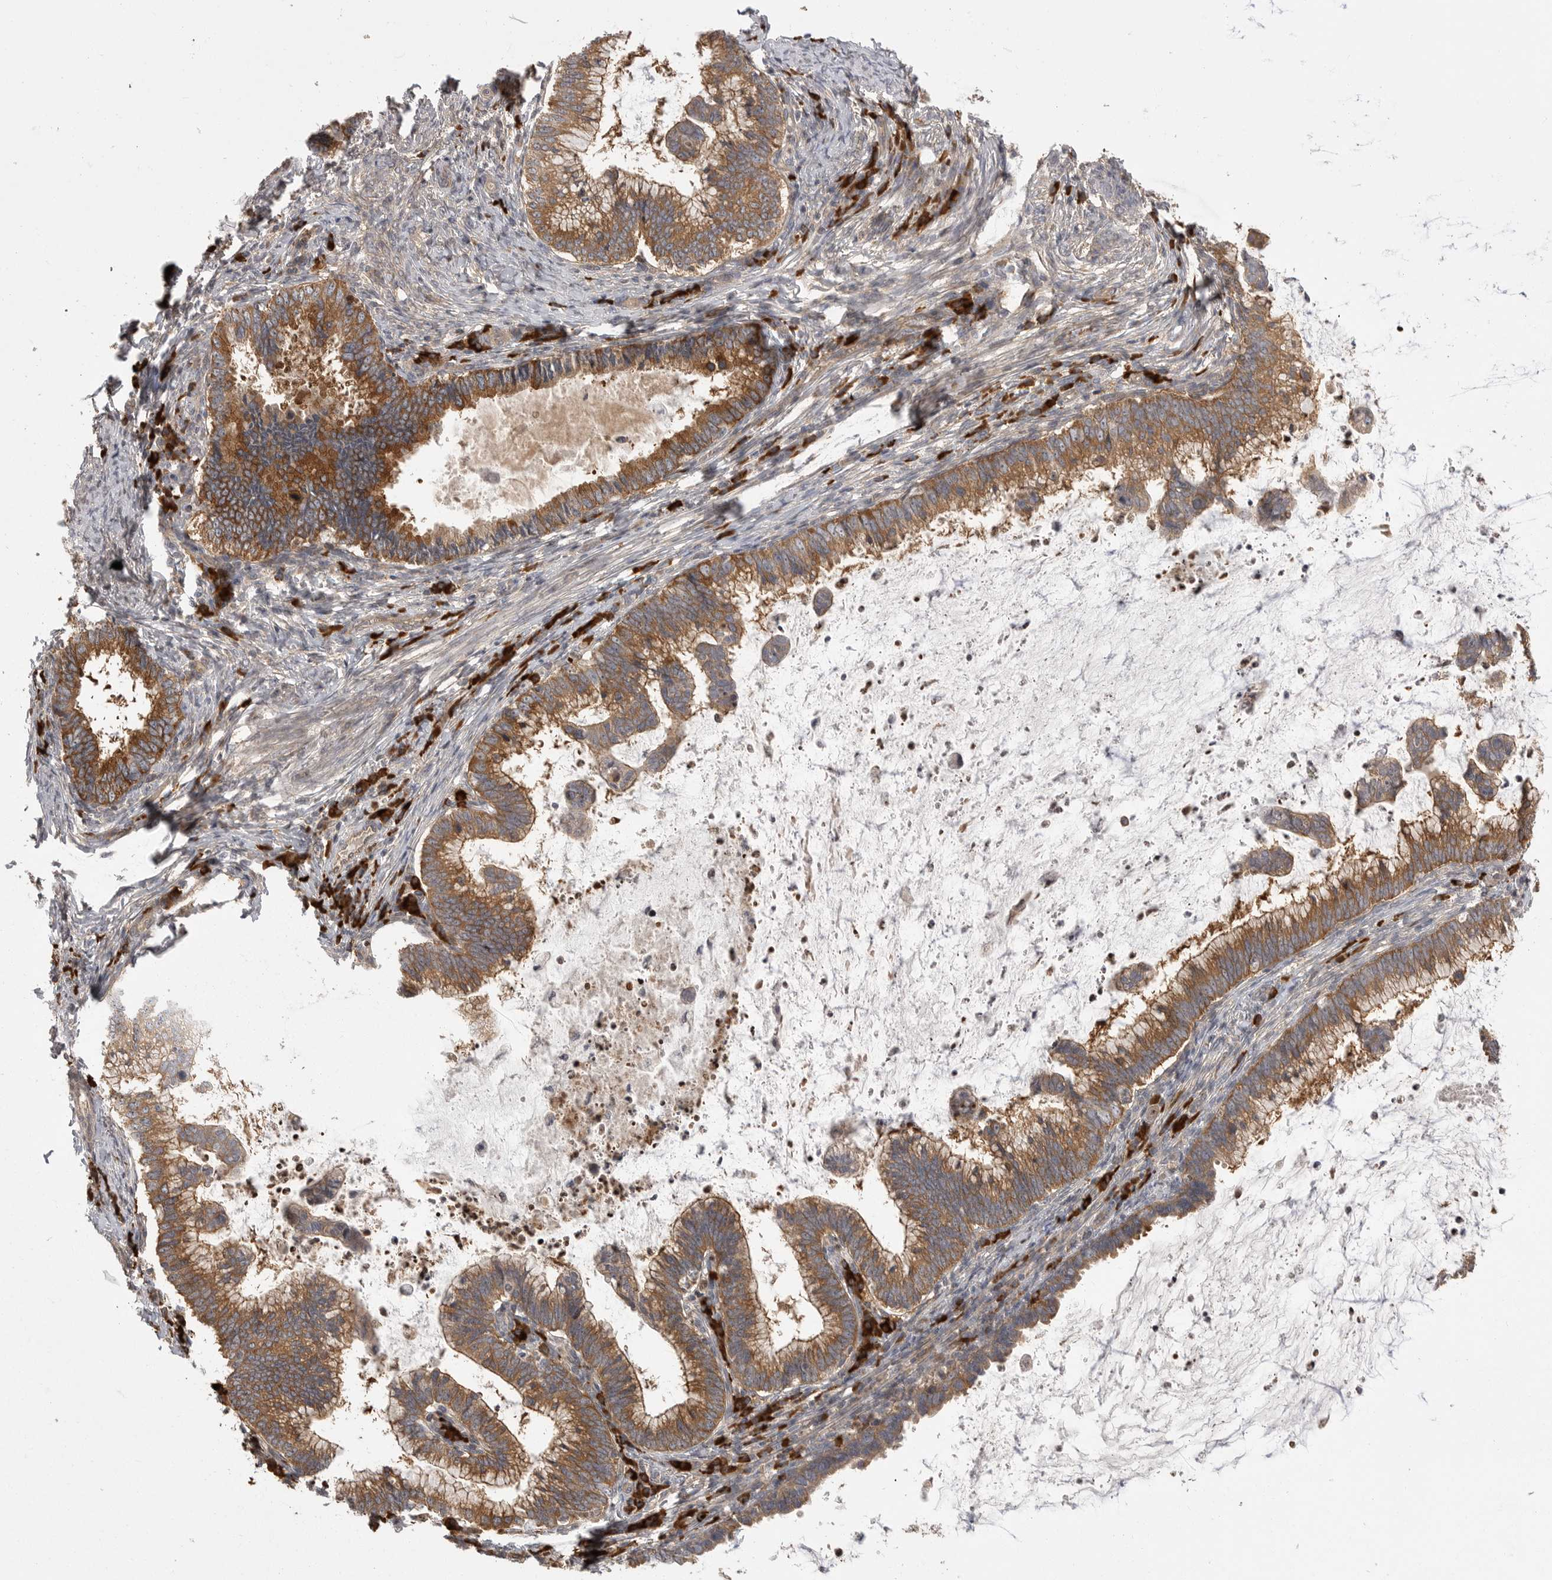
{"staining": {"intensity": "moderate", "quantity": ">75%", "location": "cytoplasmic/membranous"}, "tissue": "cervical cancer", "cell_type": "Tumor cells", "image_type": "cancer", "snomed": [{"axis": "morphology", "description": "Adenocarcinoma, NOS"}, {"axis": "topography", "description": "Cervix"}], "caption": "DAB (3,3'-diaminobenzidine) immunohistochemical staining of adenocarcinoma (cervical) reveals moderate cytoplasmic/membranous protein staining in about >75% of tumor cells. The staining is performed using DAB brown chromogen to label protein expression. The nuclei are counter-stained blue using hematoxylin.", "gene": "OXR1", "patient": {"sex": "female", "age": 36}}